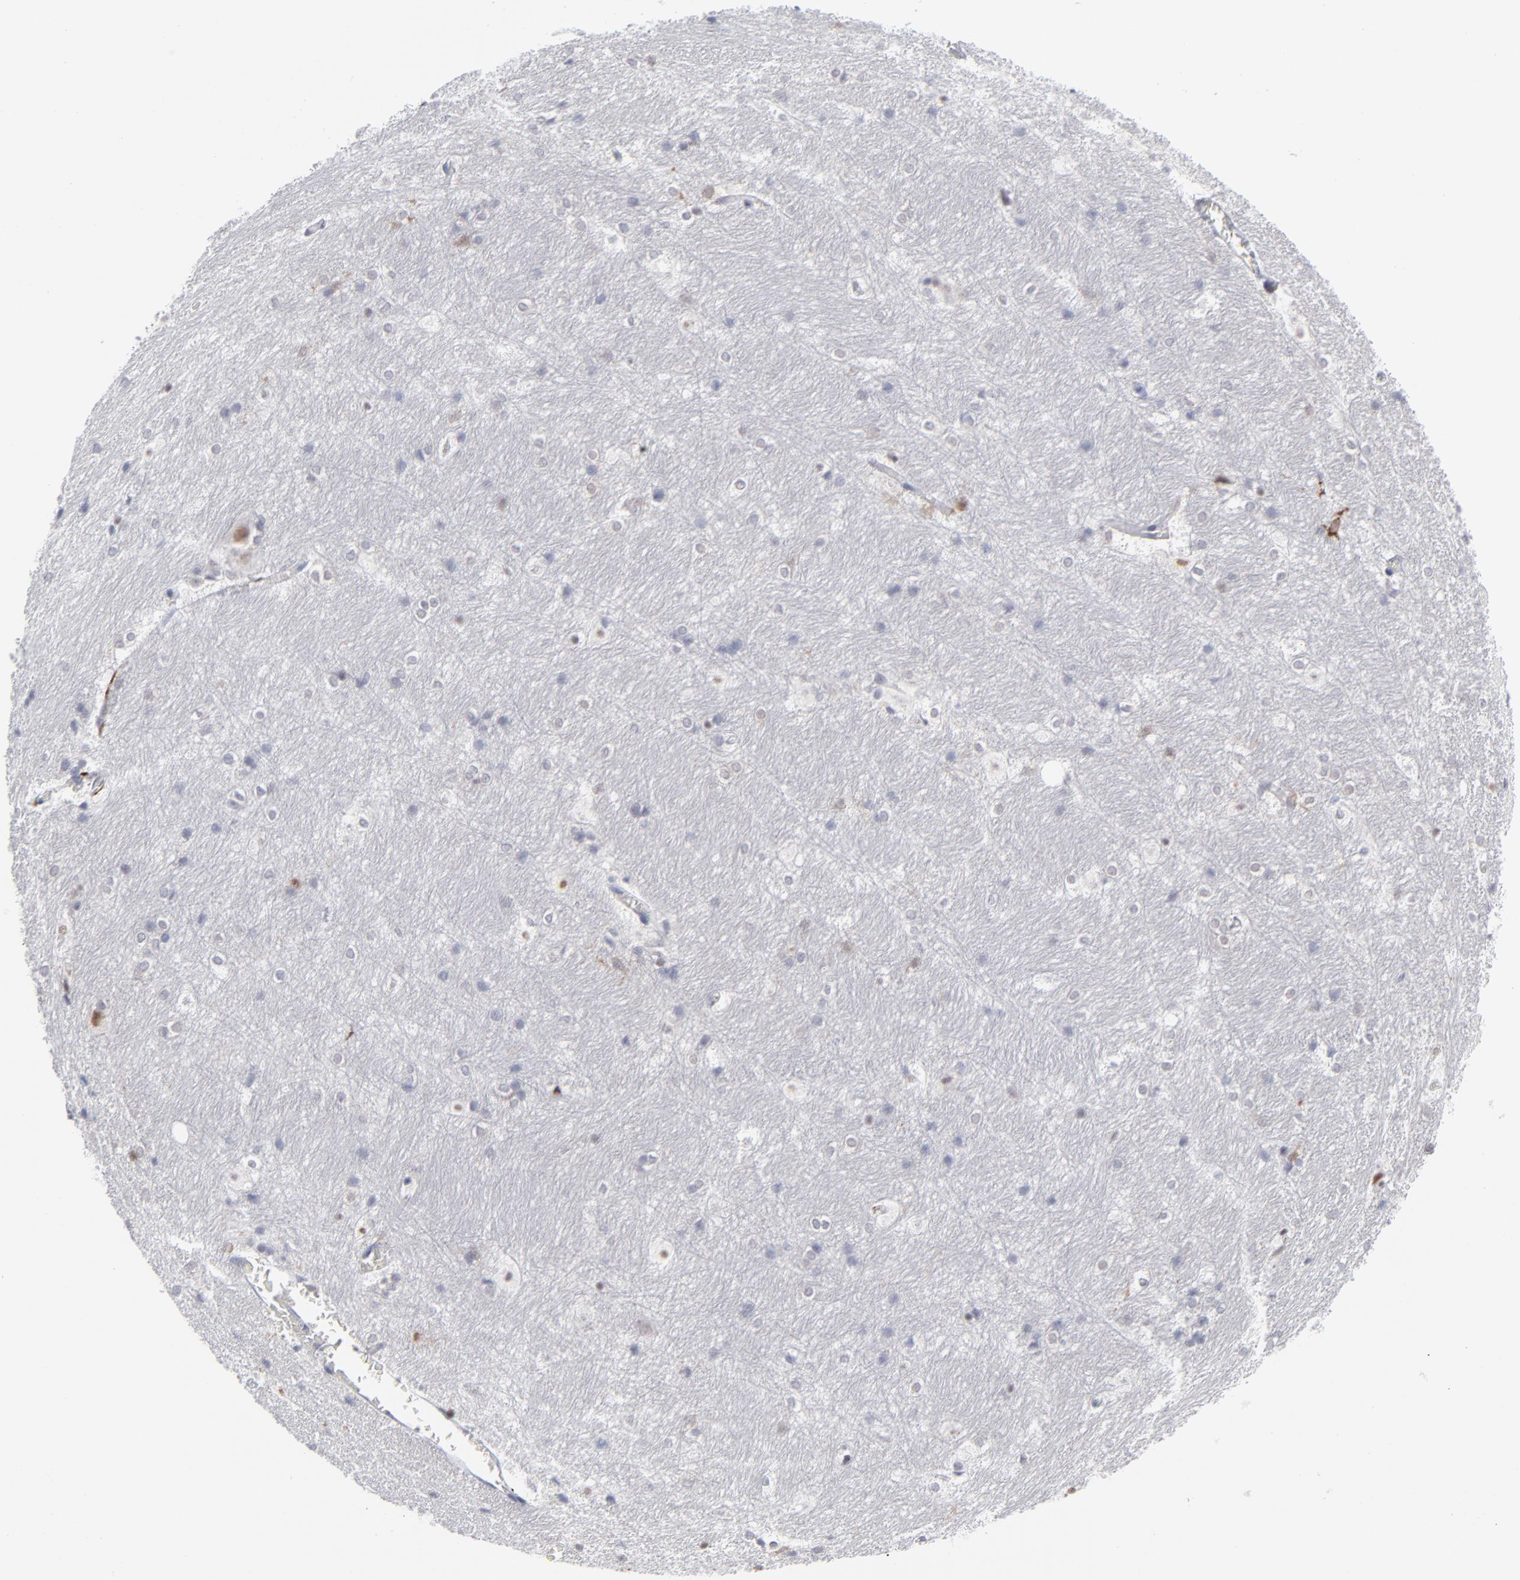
{"staining": {"intensity": "weak", "quantity": ">75%", "location": "nuclear"}, "tissue": "hippocampus", "cell_type": "Glial cells", "image_type": "normal", "snomed": [{"axis": "morphology", "description": "Normal tissue, NOS"}, {"axis": "topography", "description": "Hippocampus"}], "caption": "This is an image of immunohistochemistry staining of benign hippocampus, which shows weak staining in the nuclear of glial cells.", "gene": "CCR2", "patient": {"sex": "female", "age": 19}}